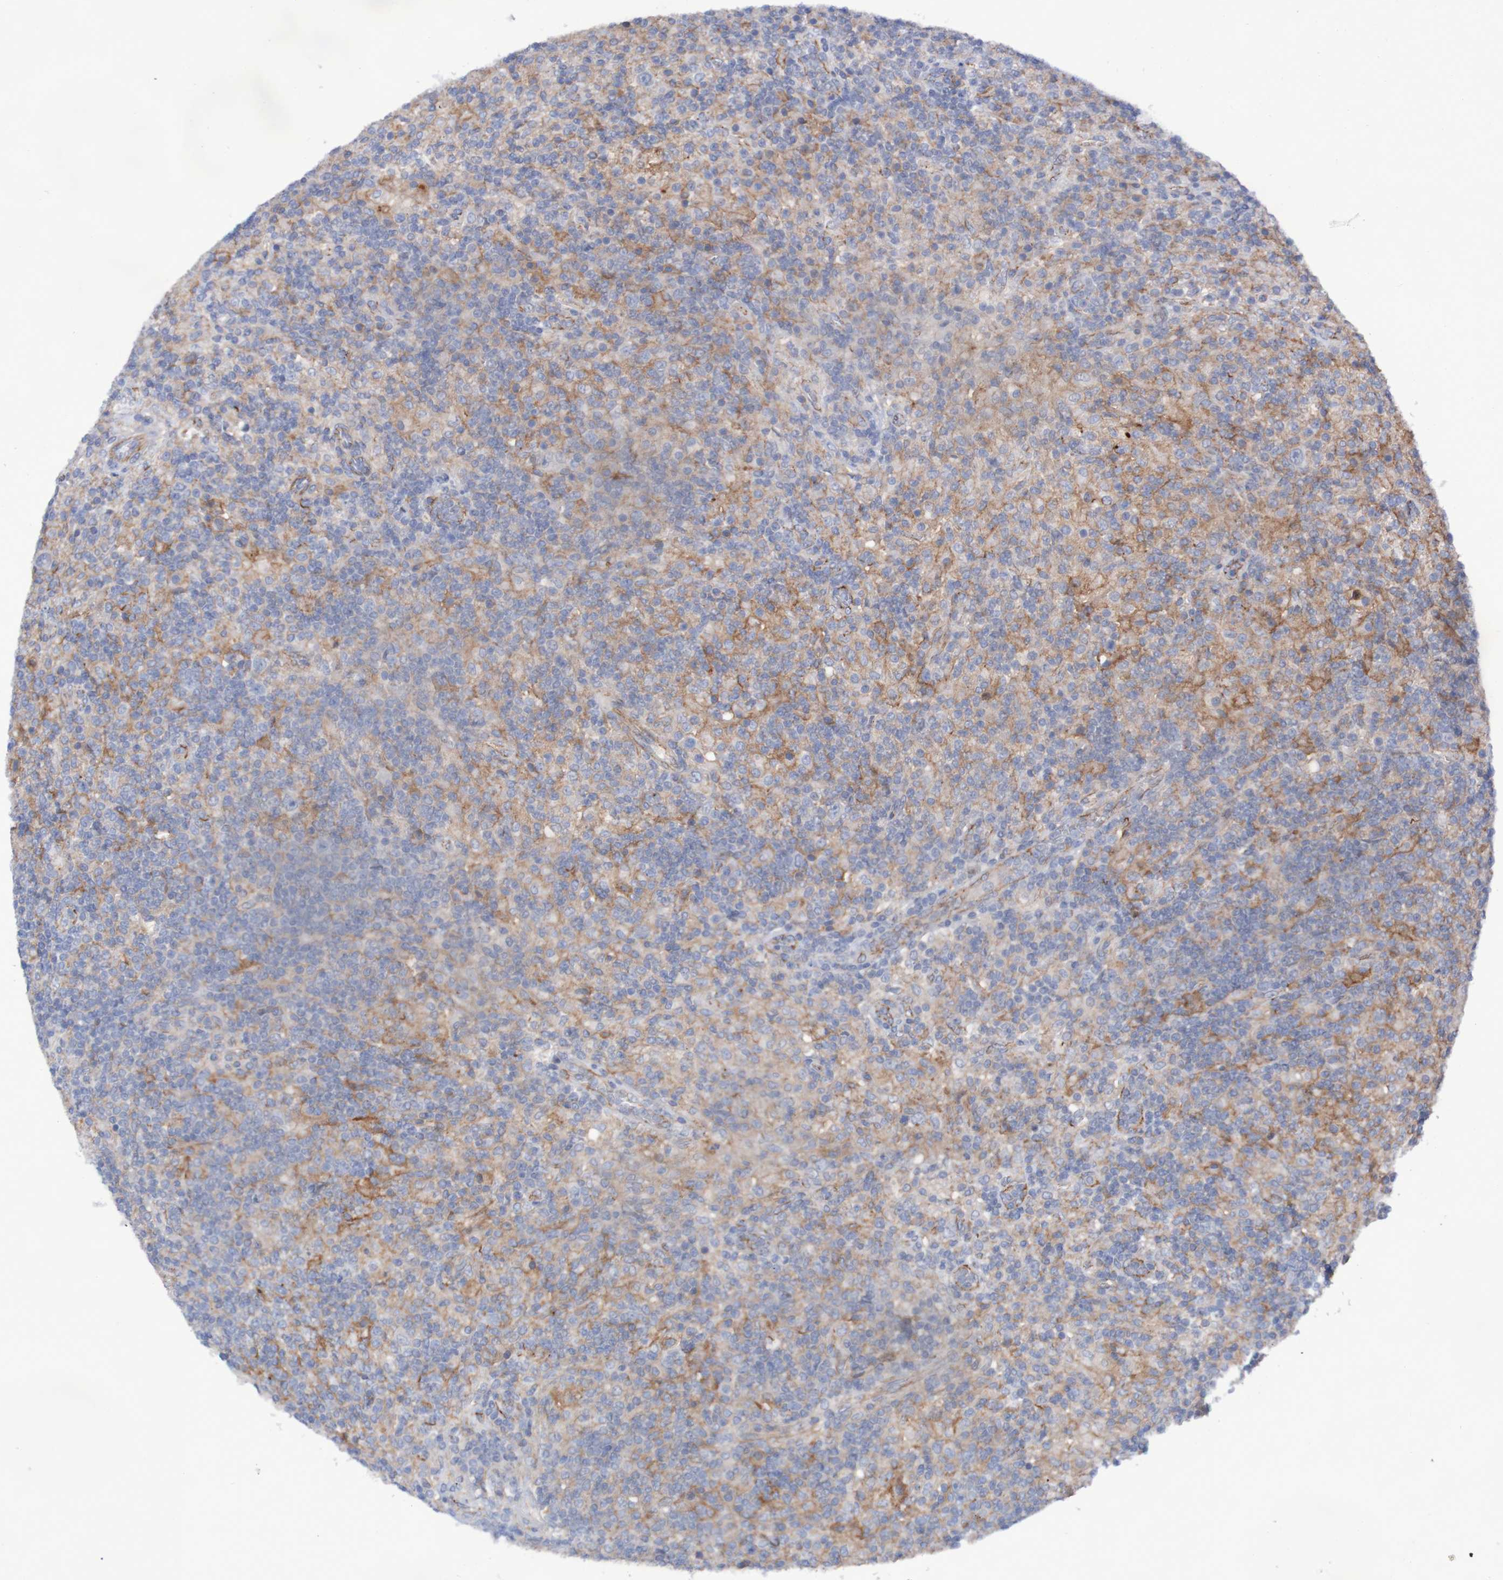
{"staining": {"intensity": "negative", "quantity": "none", "location": "none"}, "tissue": "lymphoma", "cell_type": "Tumor cells", "image_type": "cancer", "snomed": [{"axis": "morphology", "description": "Hodgkin's disease, NOS"}, {"axis": "topography", "description": "Lymph node"}], "caption": "This micrograph is of lymphoma stained with immunohistochemistry (IHC) to label a protein in brown with the nuclei are counter-stained blue. There is no positivity in tumor cells. (DAB immunohistochemistry (IHC) with hematoxylin counter stain).", "gene": "NECTIN2", "patient": {"sex": "male", "age": 70}}